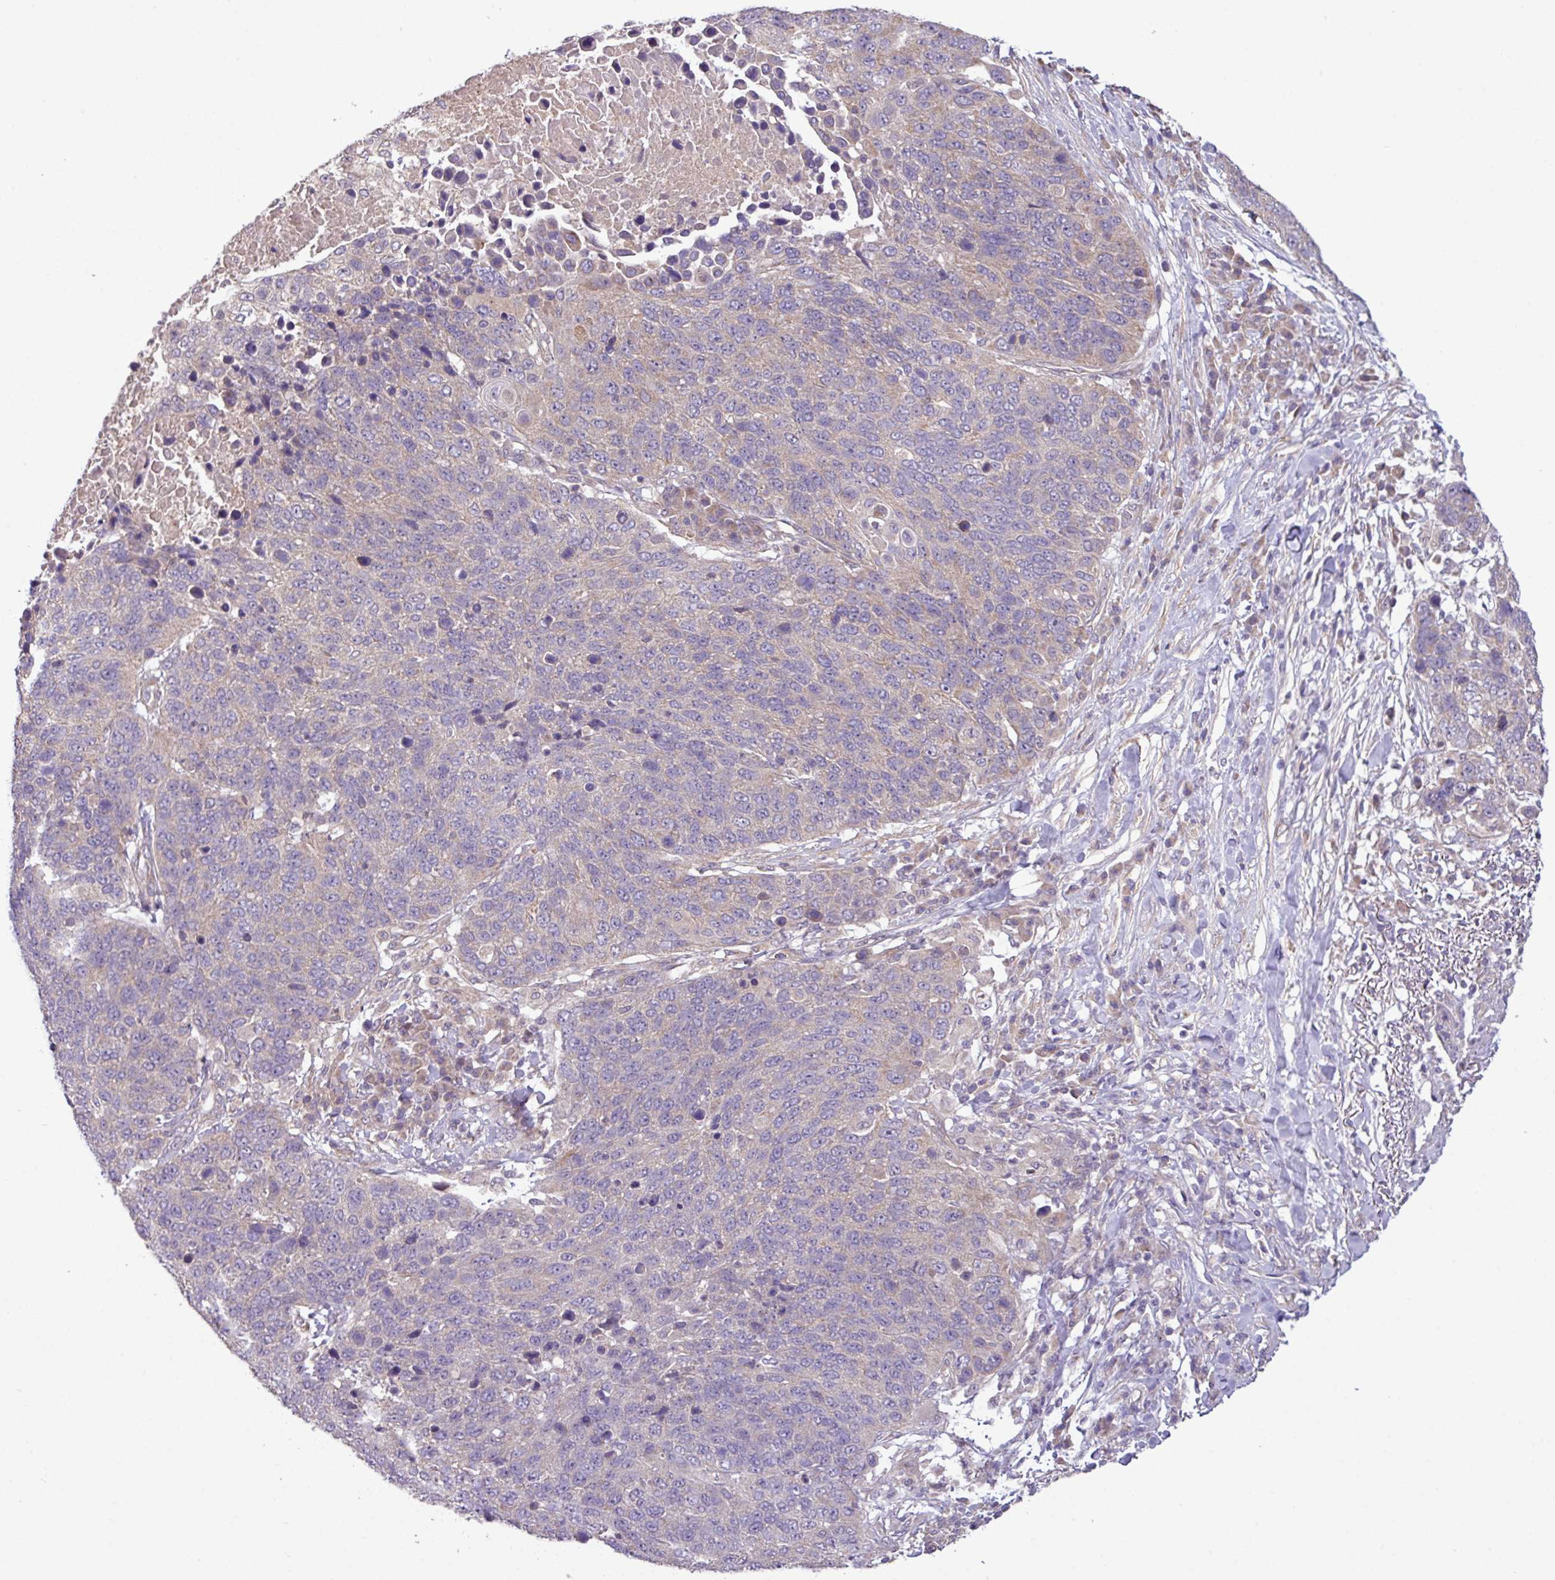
{"staining": {"intensity": "weak", "quantity": "<25%", "location": "cytoplasmic/membranous"}, "tissue": "lung cancer", "cell_type": "Tumor cells", "image_type": "cancer", "snomed": [{"axis": "morphology", "description": "Normal tissue, NOS"}, {"axis": "morphology", "description": "Squamous cell carcinoma, NOS"}, {"axis": "topography", "description": "Lymph node"}, {"axis": "topography", "description": "Lung"}], "caption": "This is an IHC photomicrograph of lung cancer (squamous cell carcinoma). There is no positivity in tumor cells.", "gene": "XIAP", "patient": {"sex": "male", "age": 66}}